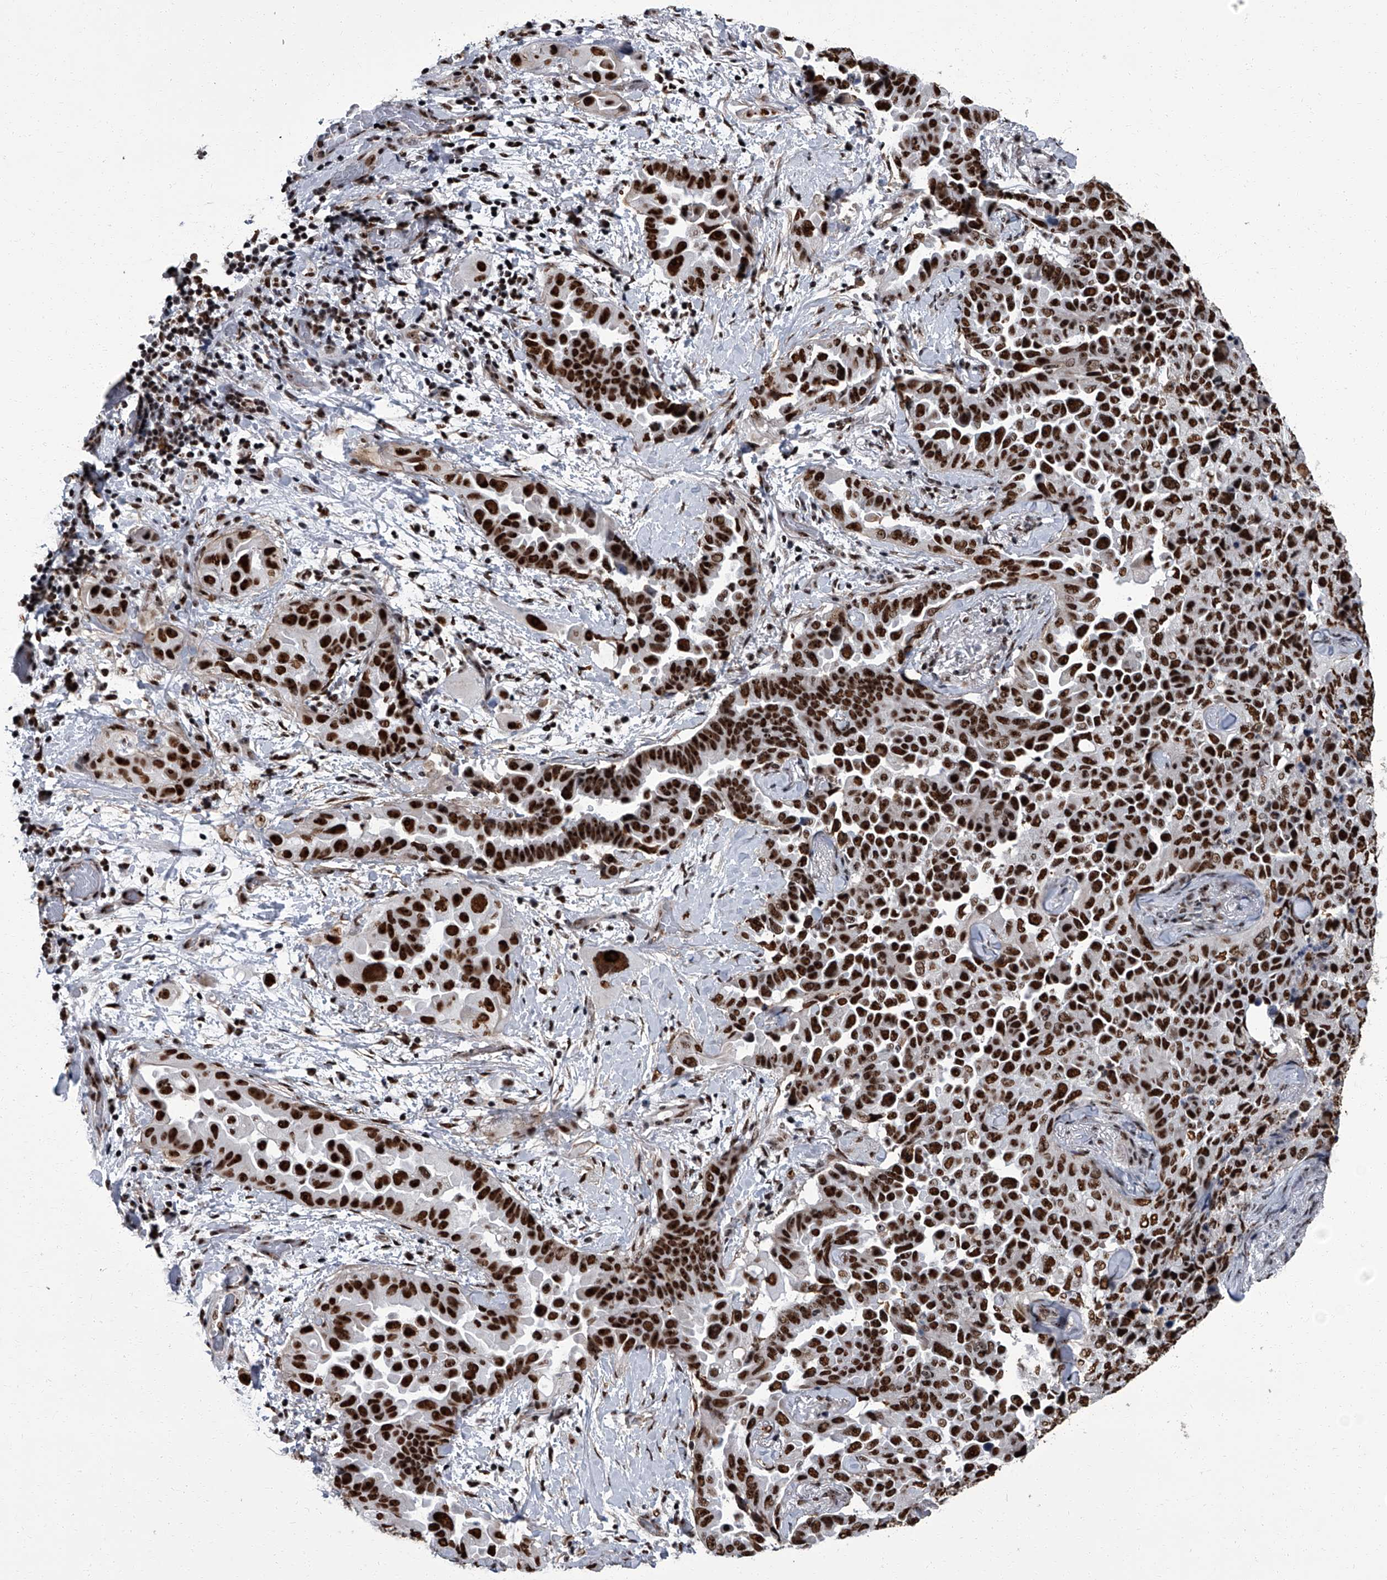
{"staining": {"intensity": "strong", "quantity": ">75%", "location": "nuclear"}, "tissue": "lung cancer", "cell_type": "Tumor cells", "image_type": "cancer", "snomed": [{"axis": "morphology", "description": "Adenocarcinoma, NOS"}, {"axis": "topography", "description": "Lung"}], "caption": "Human lung adenocarcinoma stained with a brown dye reveals strong nuclear positive staining in about >75% of tumor cells.", "gene": "ZNF518B", "patient": {"sex": "female", "age": 67}}